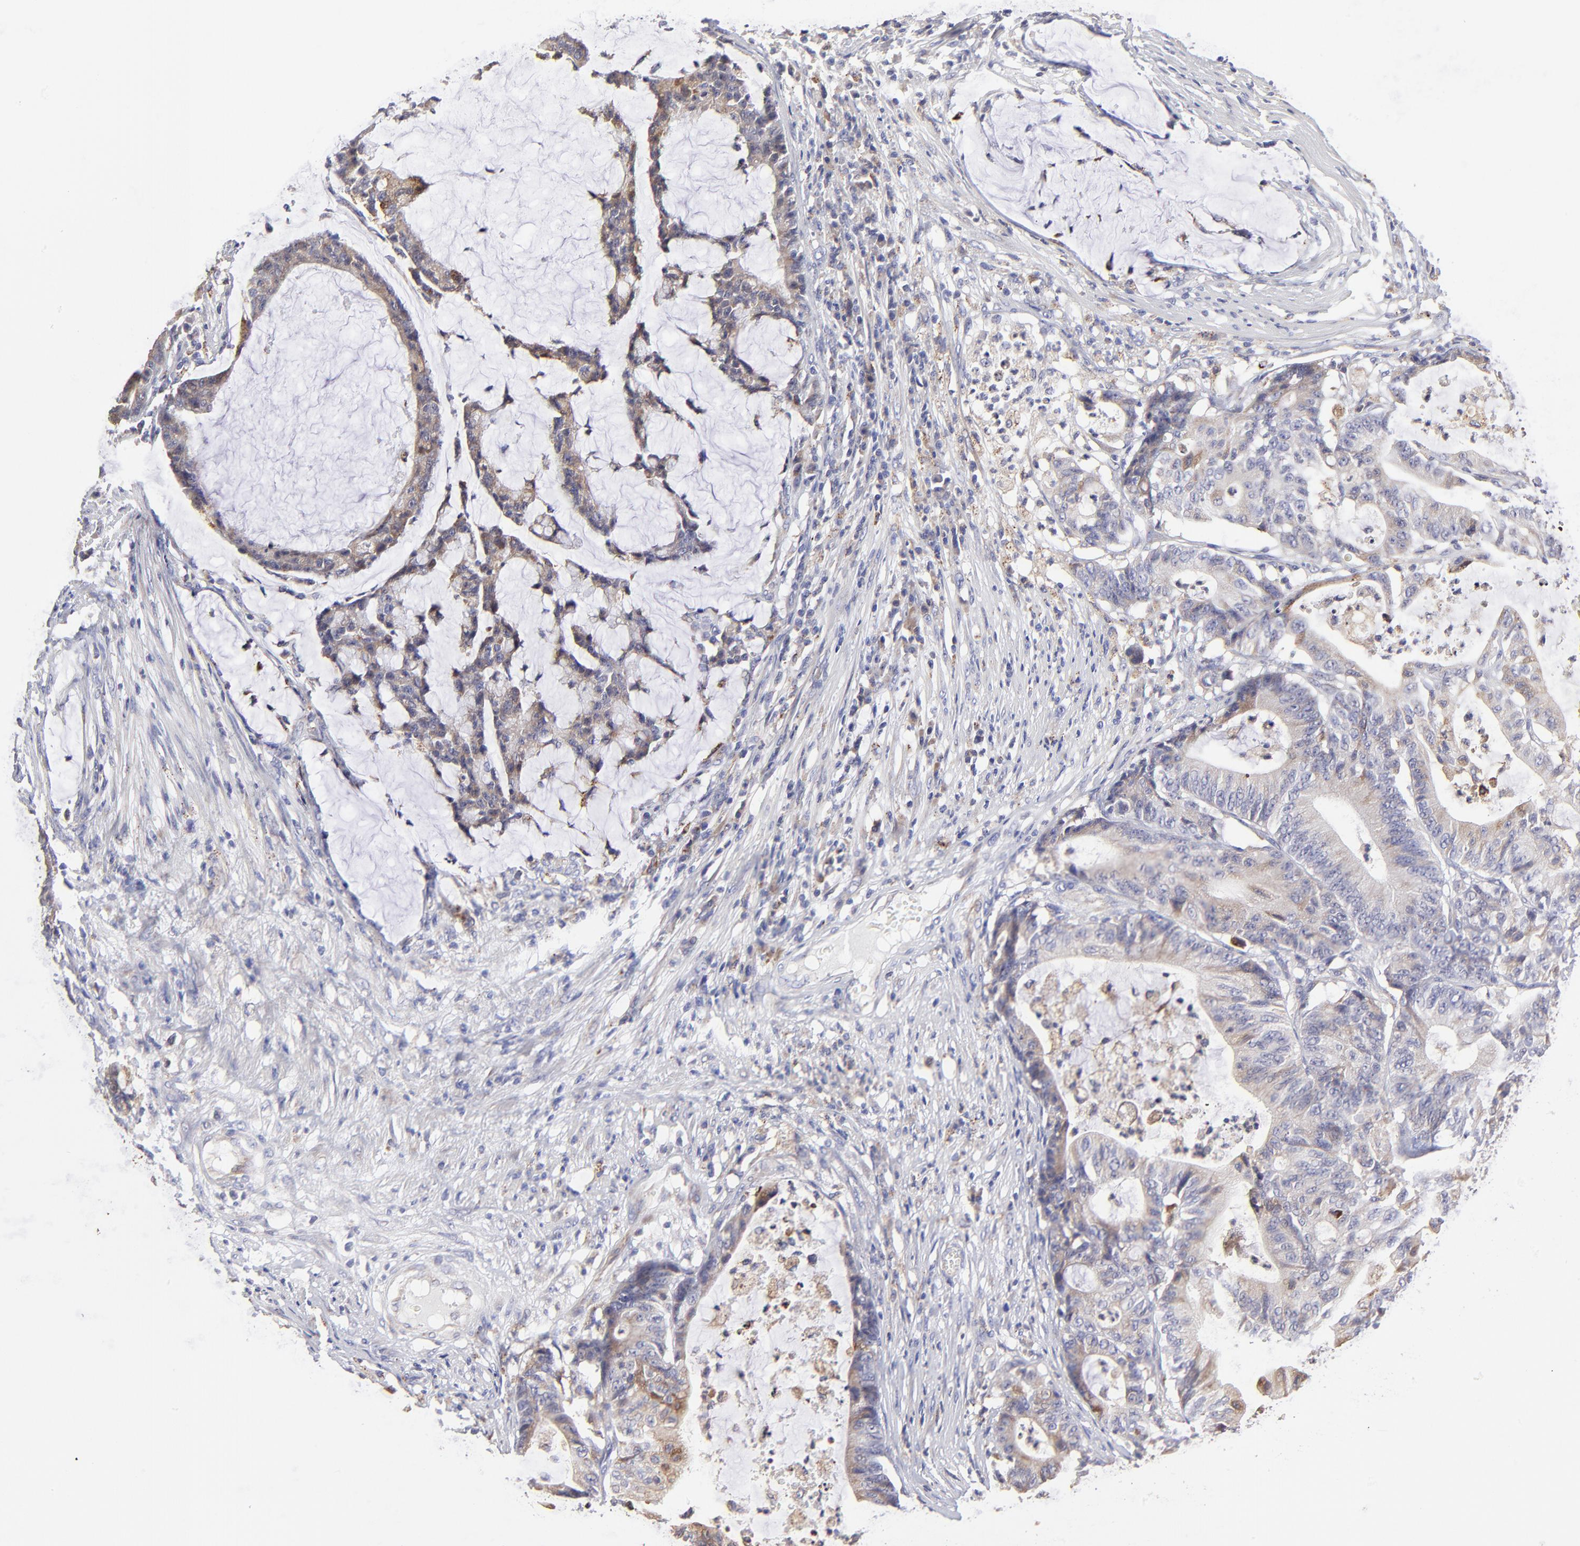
{"staining": {"intensity": "weak", "quantity": ">75%", "location": "cytoplasmic/membranous"}, "tissue": "colorectal cancer", "cell_type": "Tumor cells", "image_type": "cancer", "snomed": [{"axis": "morphology", "description": "Adenocarcinoma, NOS"}, {"axis": "topography", "description": "Colon"}], "caption": "Immunohistochemical staining of adenocarcinoma (colorectal) exhibits weak cytoplasmic/membranous protein expression in about >75% of tumor cells.", "gene": "GCSAM", "patient": {"sex": "female", "age": 84}}